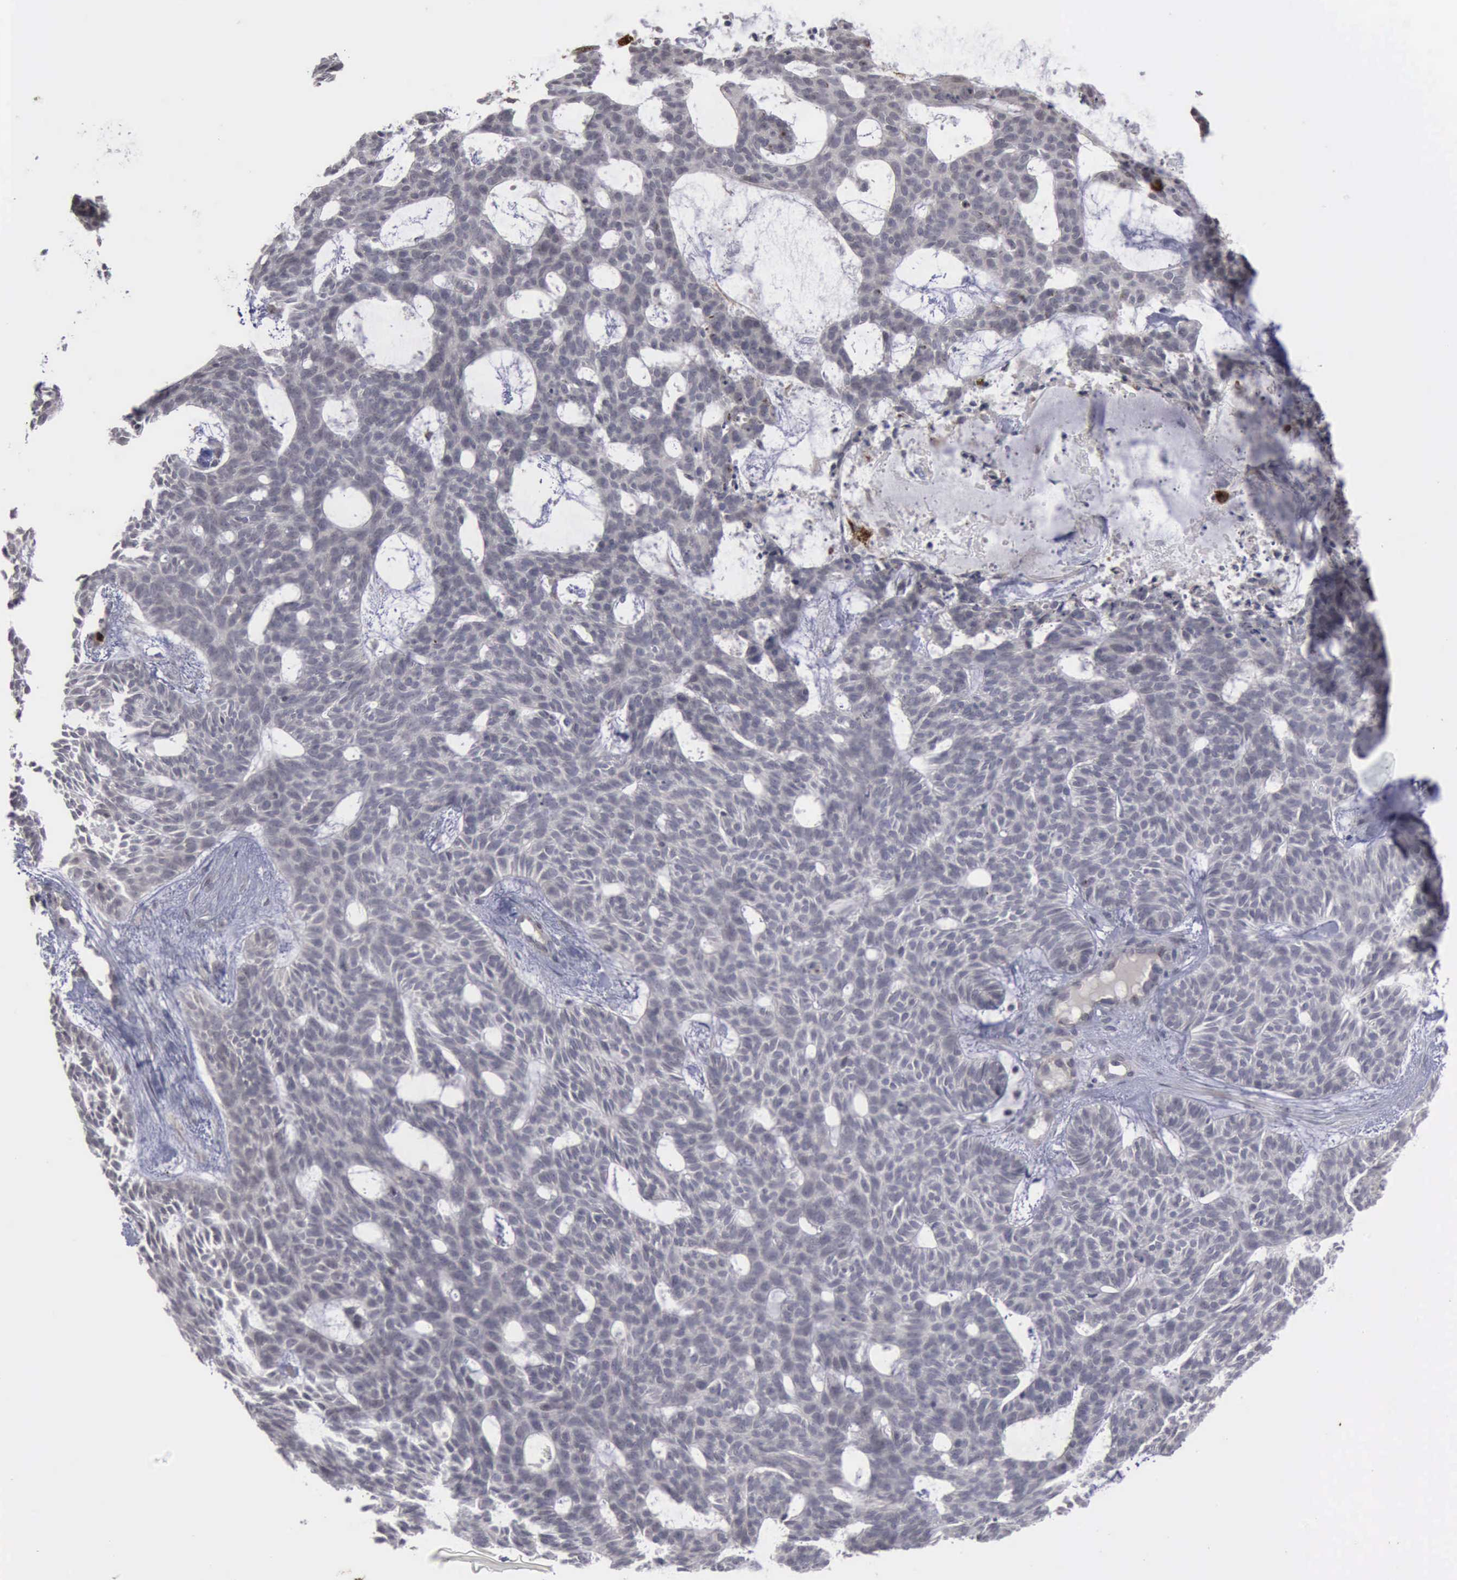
{"staining": {"intensity": "negative", "quantity": "none", "location": "none"}, "tissue": "skin cancer", "cell_type": "Tumor cells", "image_type": "cancer", "snomed": [{"axis": "morphology", "description": "Basal cell carcinoma"}, {"axis": "topography", "description": "Skin"}], "caption": "Immunohistochemistry (IHC) of human skin basal cell carcinoma shows no expression in tumor cells.", "gene": "MMP9", "patient": {"sex": "male", "age": 75}}